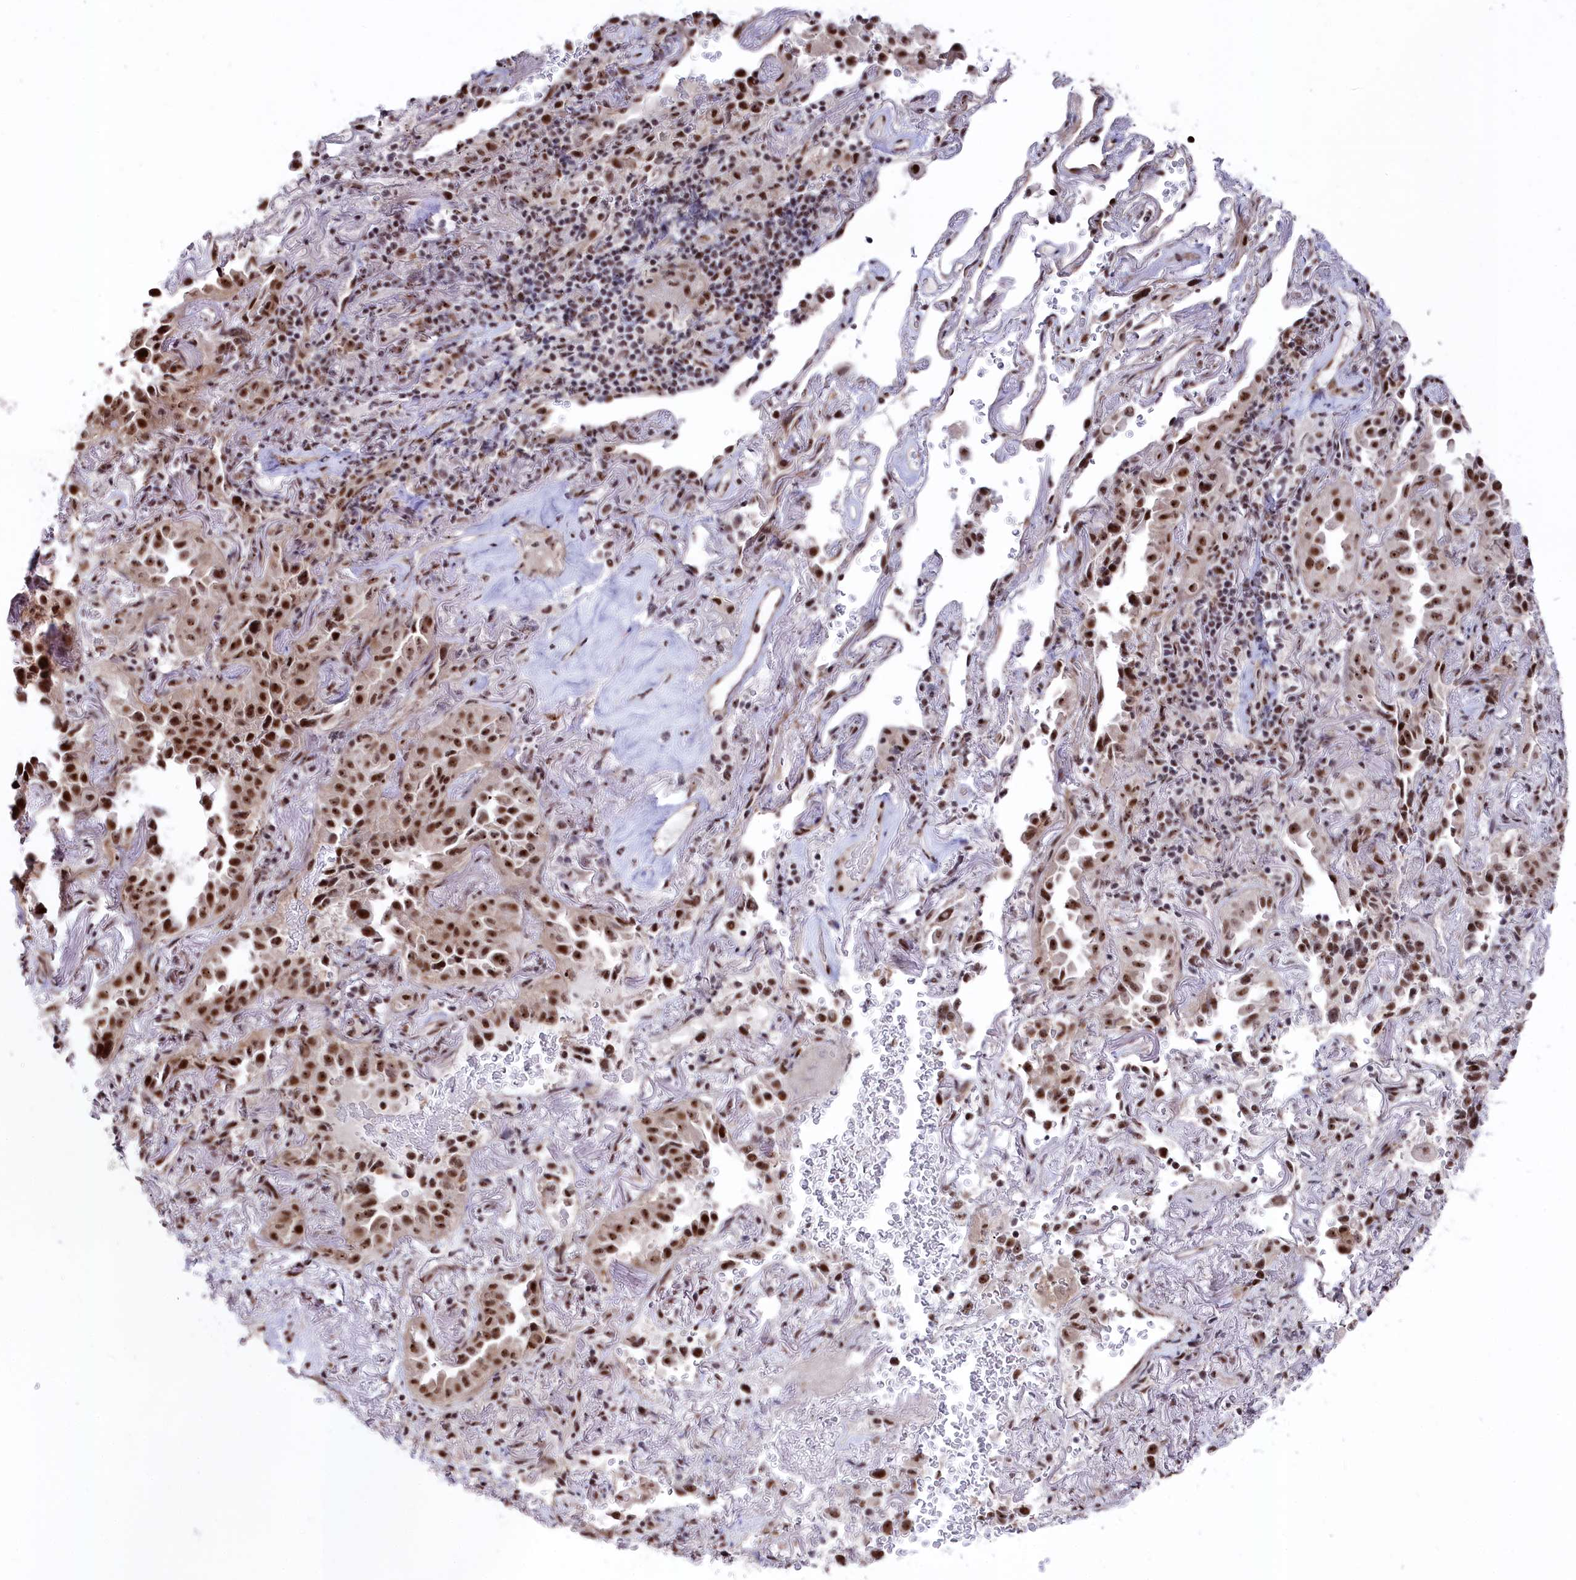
{"staining": {"intensity": "strong", "quantity": "25%-75%", "location": "nuclear"}, "tissue": "lung cancer", "cell_type": "Tumor cells", "image_type": "cancer", "snomed": [{"axis": "morphology", "description": "Adenocarcinoma, NOS"}, {"axis": "topography", "description": "Lung"}], "caption": "Immunohistochemical staining of human adenocarcinoma (lung) exhibits strong nuclear protein positivity in approximately 25%-75% of tumor cells. (Stains: DAB (3,3'-diaminobenzidine) in brown, nuclei in blue, Microscopy: brightfield microscopy at high magnification).", "gene": "POLR2H", "patient": {"sex": "female", "age": 69}}